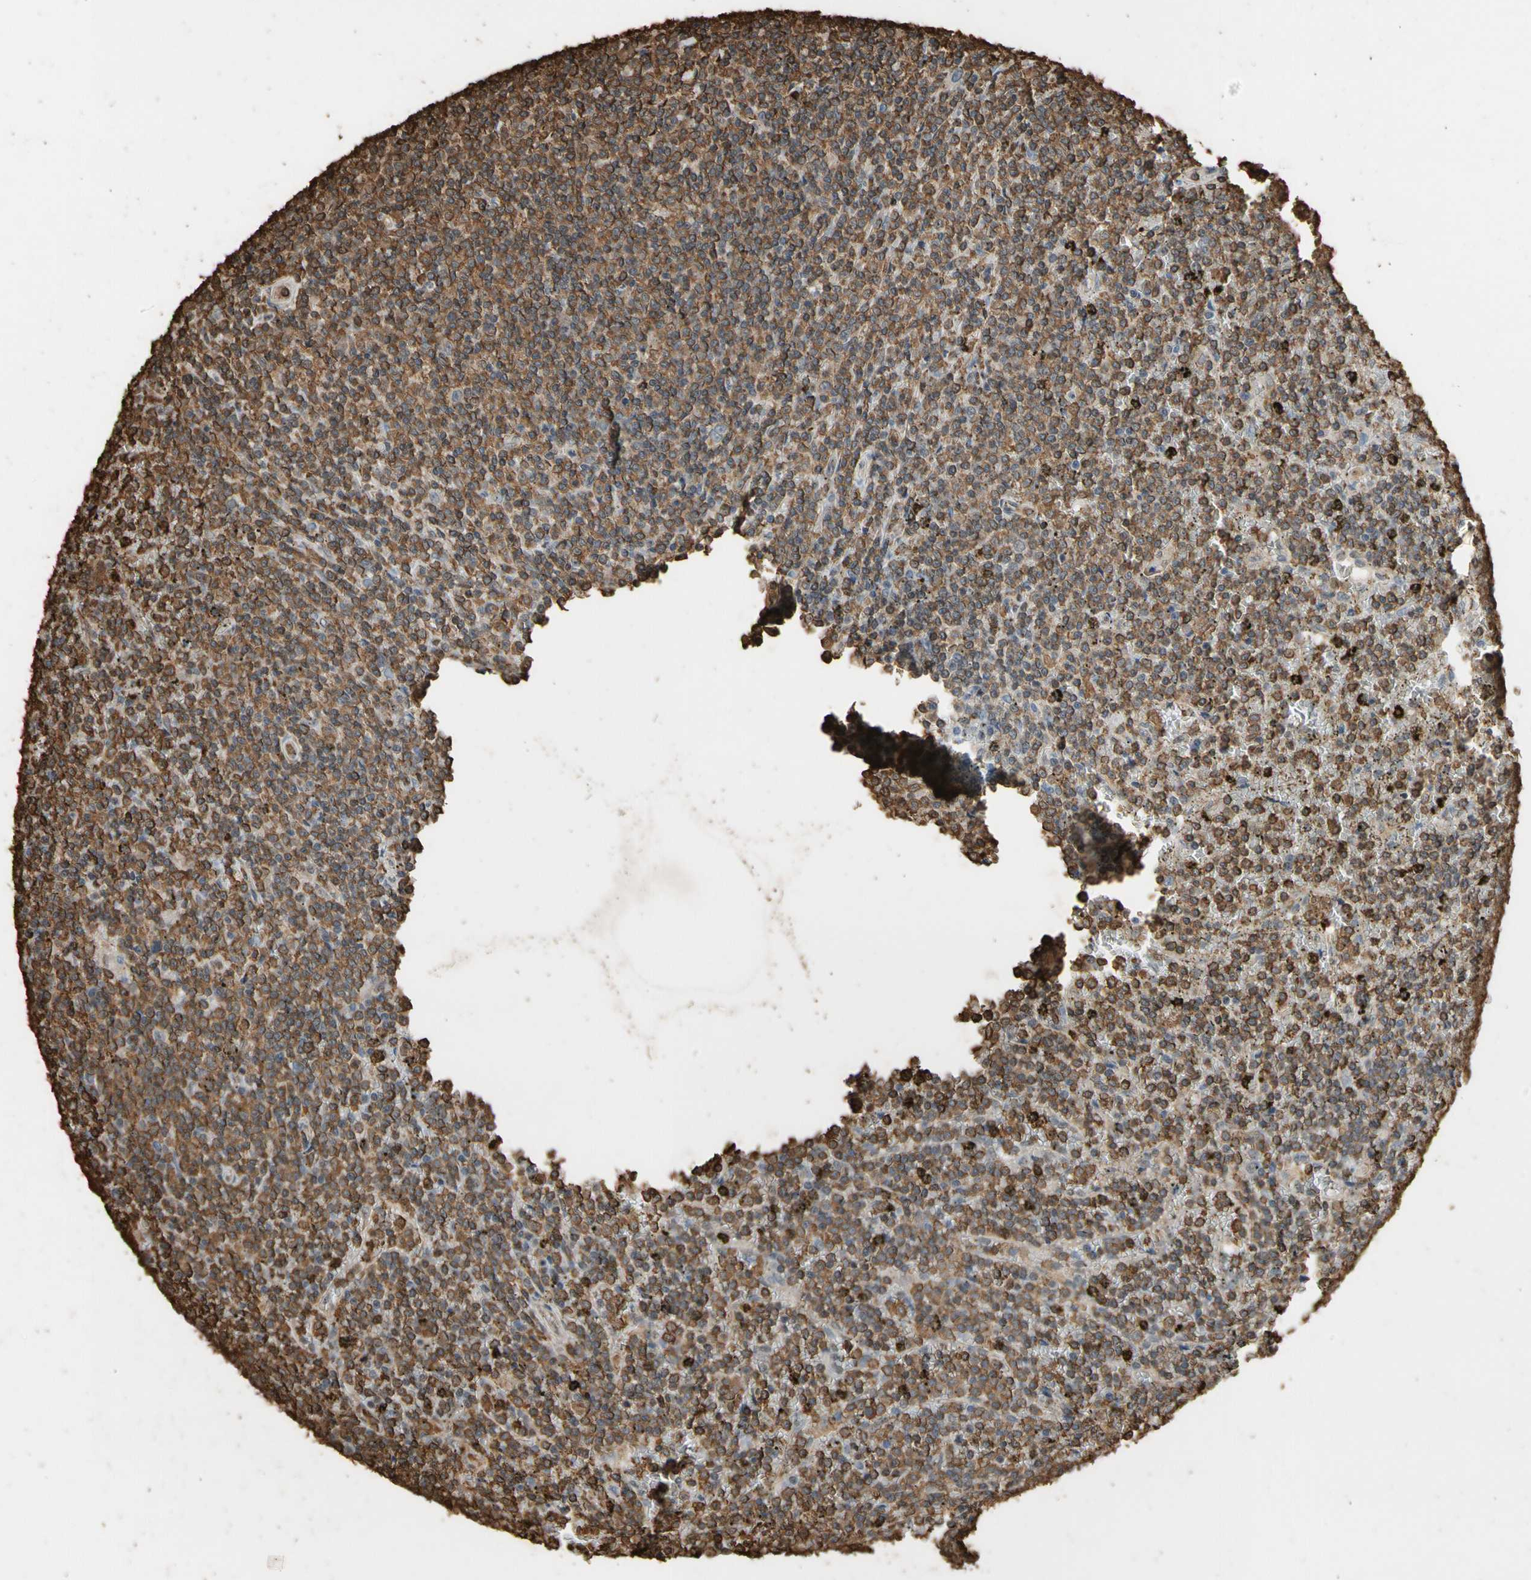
{"staining": {"intensity": "moderate", "quantity": ">75%", "location": "cytoplasmic/membranous"}, "tissue": "lymphoma", "cell_type": "Tumor cells", "image_type": "cancer", "snomed": [{"axis": "morphology", "description": "Malignant lymphoma, non-Hodgkin's type, Low grade"}, {"axis": "topography", "description": "Spleen"}], "caption": "Moderate cytoplasmic/membranous positivity for a protein is seen in approximately >75% of tumor cells of malignant lymphoma, non-Hodgkin's type (low-grade) using IHC.", "gene": "TNFSF13B", "patient": {"sex": "female", "age": 19}}